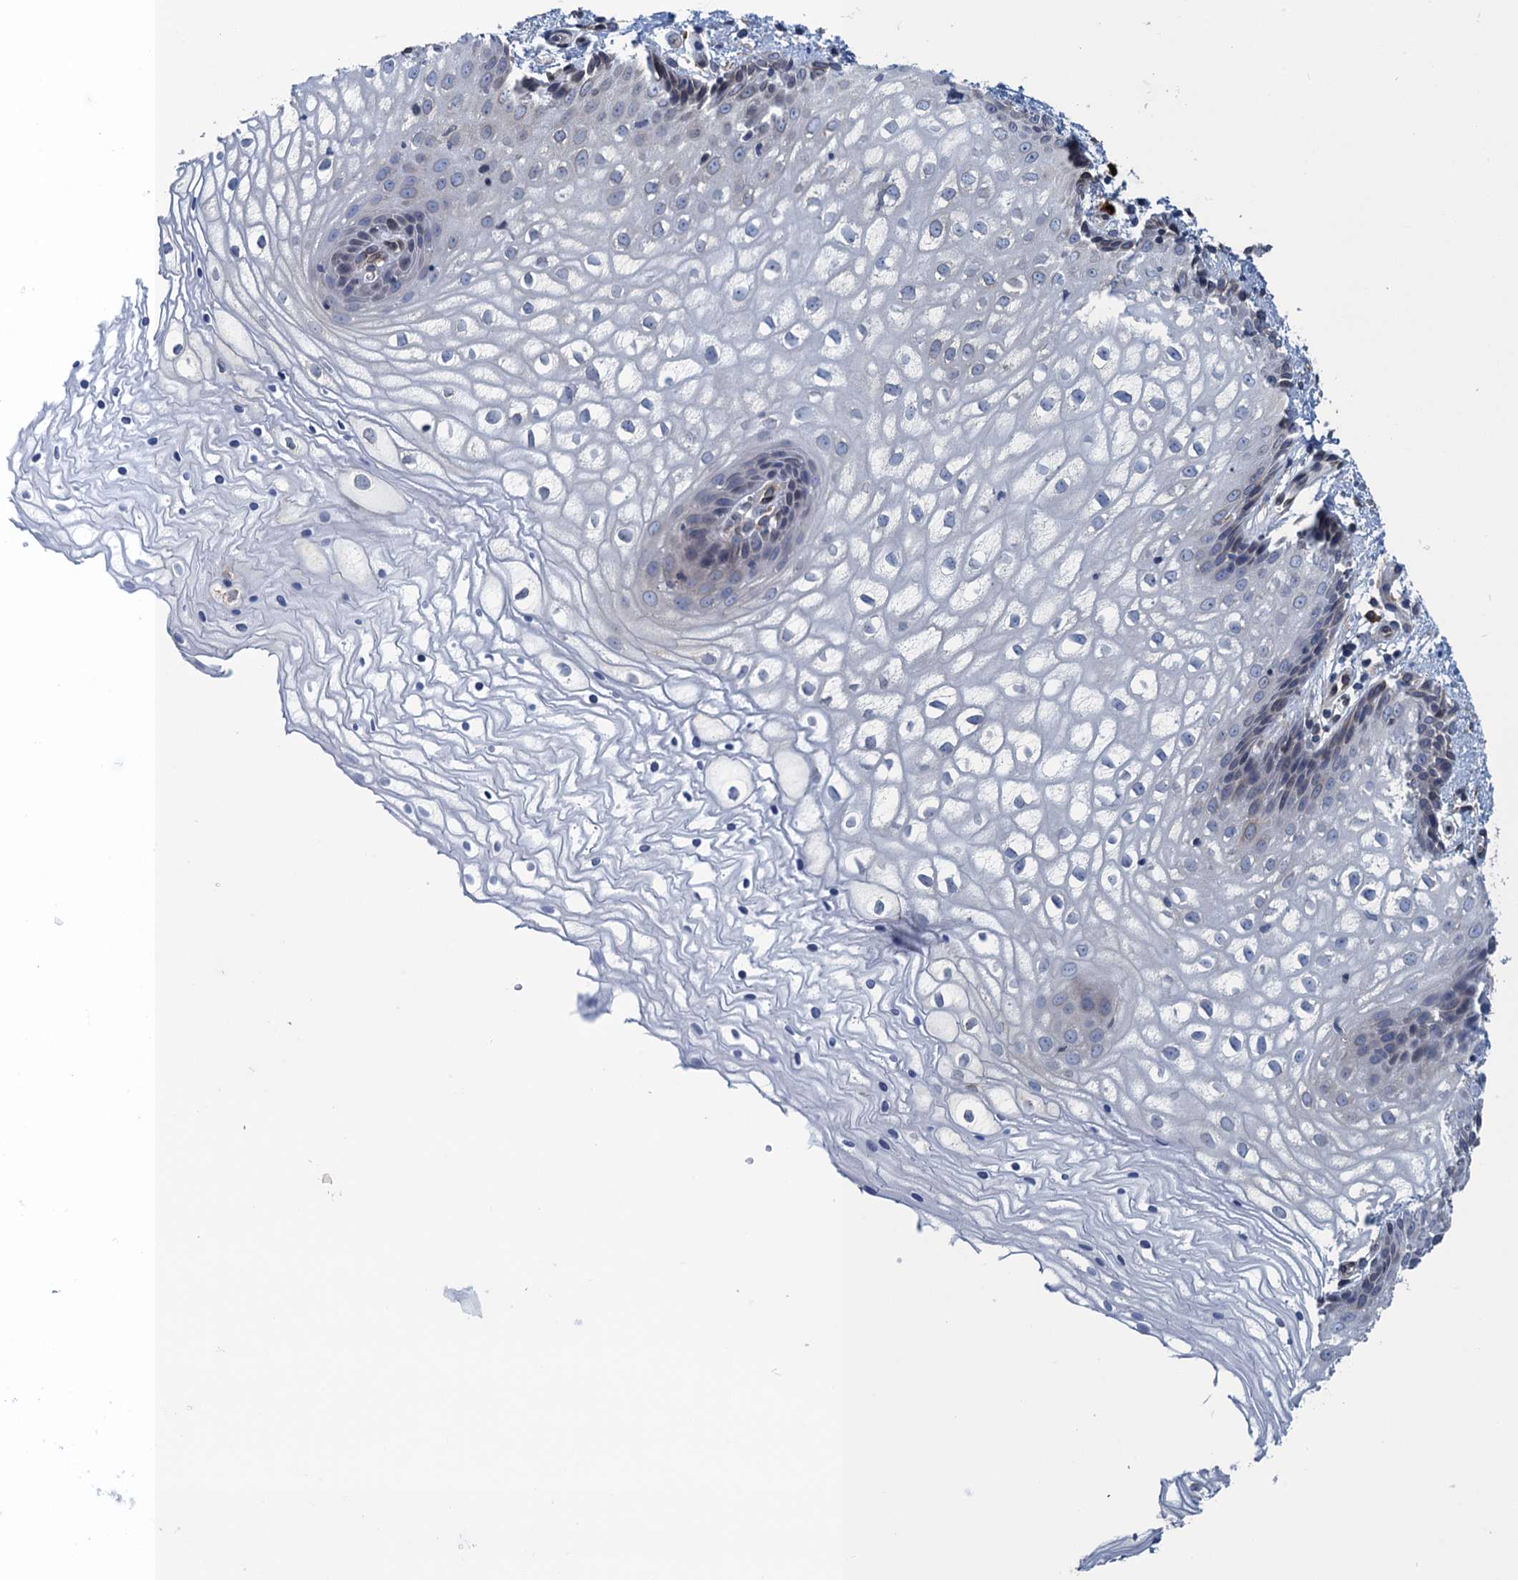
{"staining": {"intensity": "weak", "quantity": "<25%", "location": "cytoplasmic/membranous"}, "tissue": "vagina", "cell_type": "Squamous epithelial cells", "image_type": "normal", "snomed": [{"axis": "morphology", "description": "Normal tissue, NOS"}, {"axis": "topography", "description": "Vagina"}], "caption": "This is an immunohistochemistry micrograph of normal vagina. There is no positivity in squamous epithelial cells.", "gene": "TMEM205", "patient": {"sex": "female", "age": 34}}